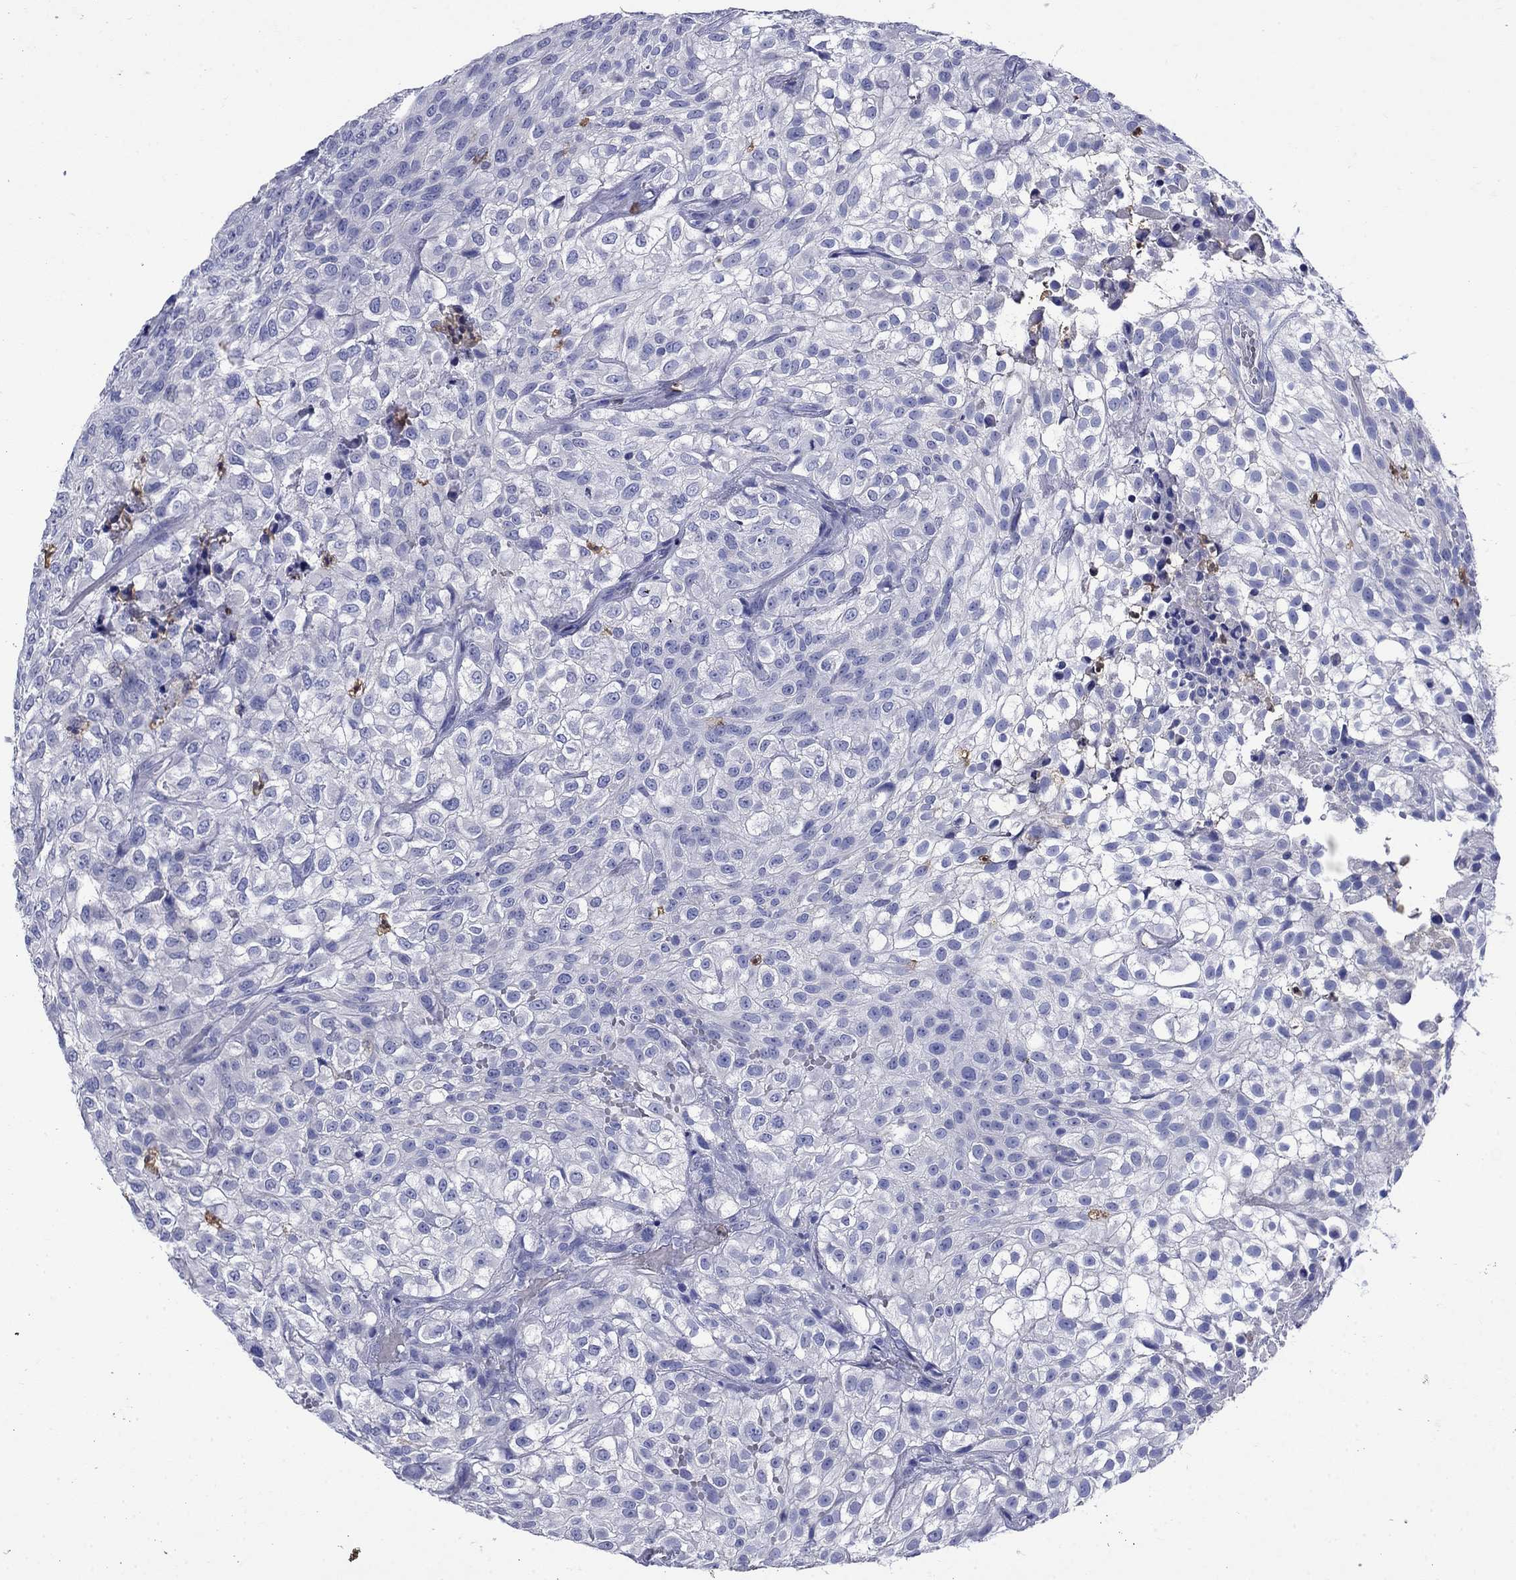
{"staining": {"intensity": "negative", "quantity": "none", "location": "none"}, "tissue": "urothelial cancer", "cell_type": "Tumor cells", "image_type": "cancer", "snomed": [{"axis": "morphology", "description": "Urothelial carcinoma, High grade"}, {"axis": "topography", "description": "Urinary bladder"}], "caption": "Immunohistochemistry of human urothelial carcinoma (high-grade) displays no expression in tumor cells. The staining was performed using DAB to visualize the protein expression in brown, while the nuclei were stained in blue with hematoxylin (Magnification: 20x).", "gene": "TFR2", "patient": {"sex": "male", "age": 56}}